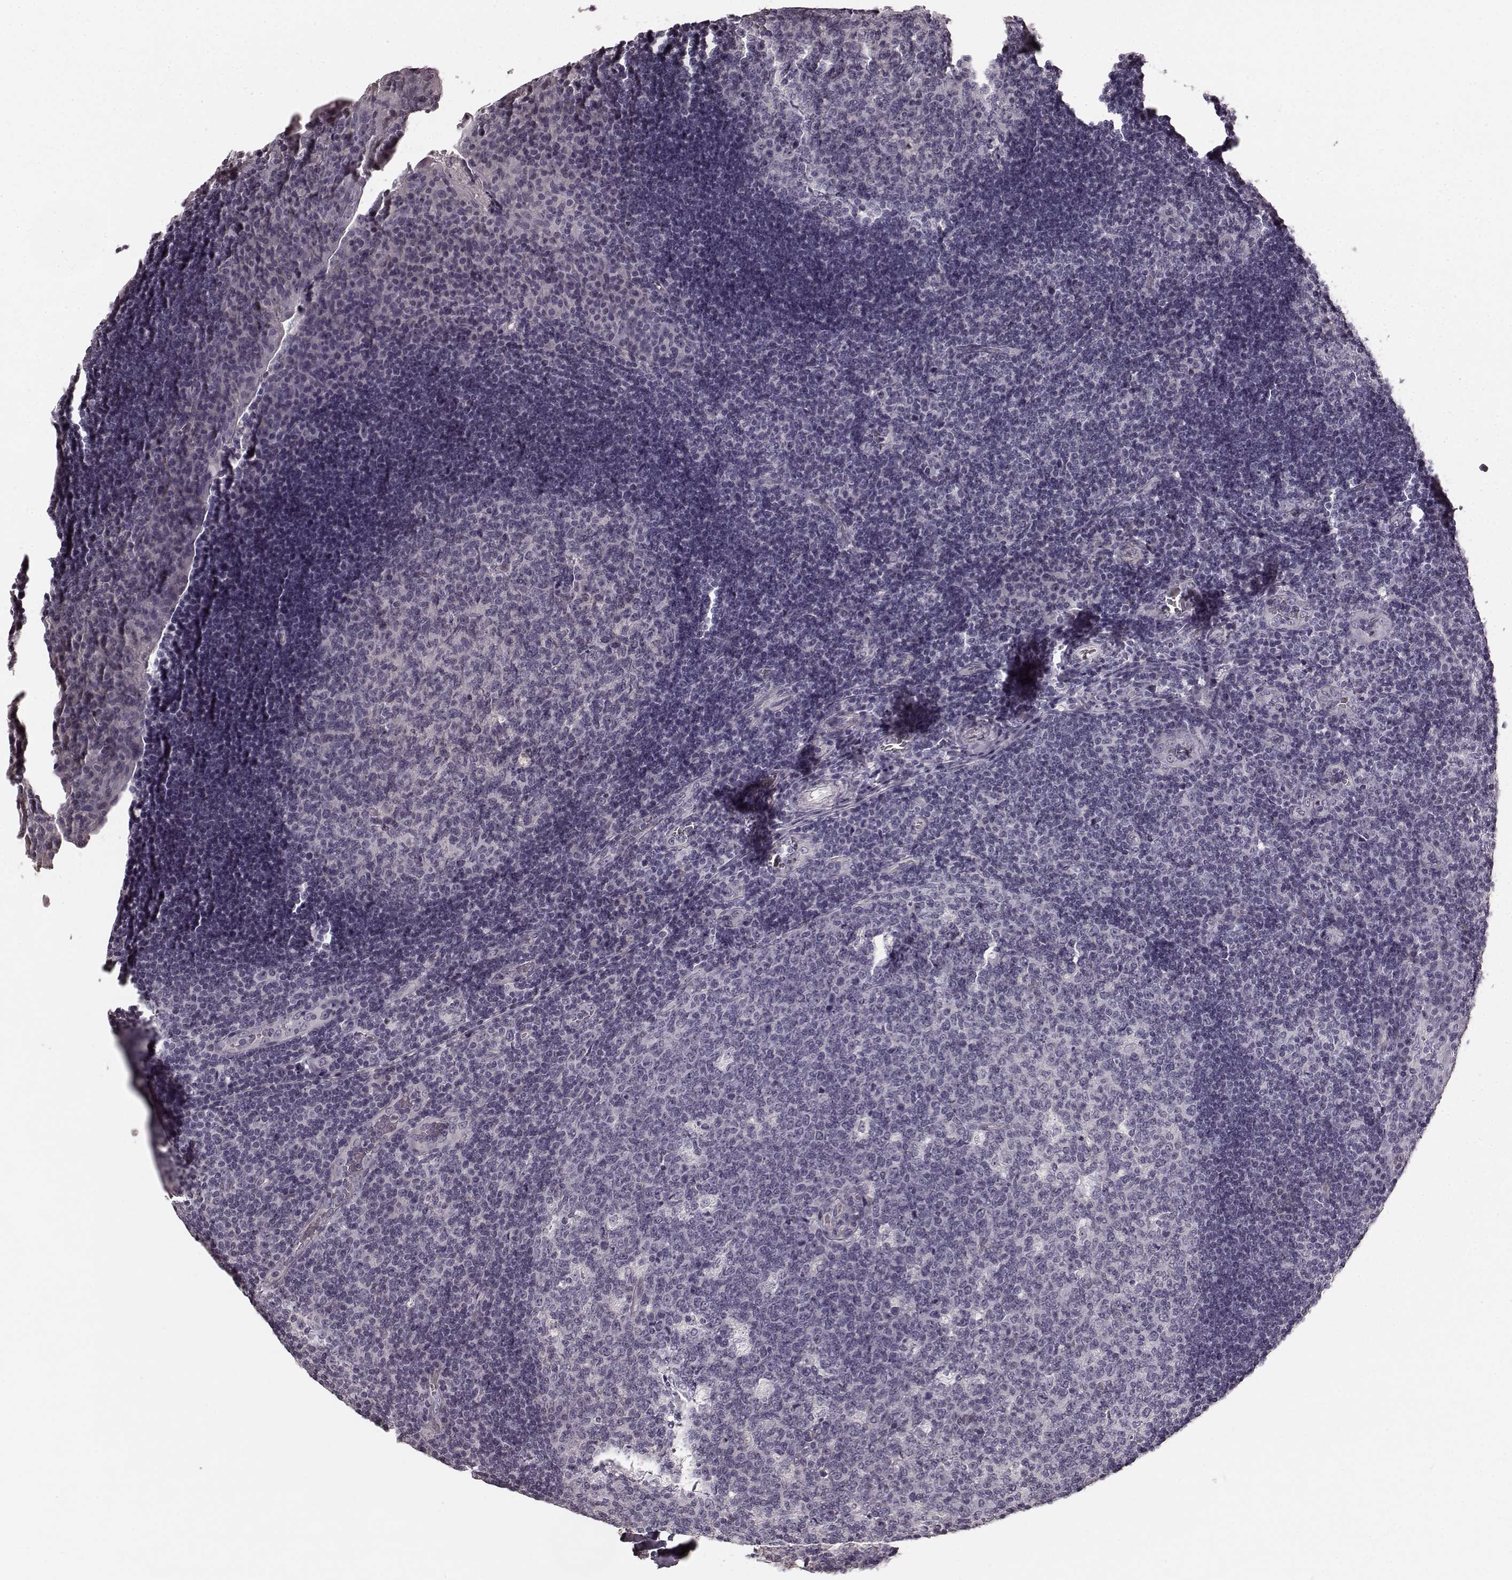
{"staining": {"intensity": "negative", "quantity": "none", "location": "none"}, "tissue": "tonsil", "cell_type": "Germinal center cells", "image_type": "normal", "snomed": [{"axis": "morphology", "description": "Normal tissue, NOS"}, {"axis": "topography", "description": "Tonsil"}], "caption": "A histopathology image of human tonsil is negative for staining in germinal center cells.", "gene": "RIT2", "patient": {"sex": "male", "age": 17}}